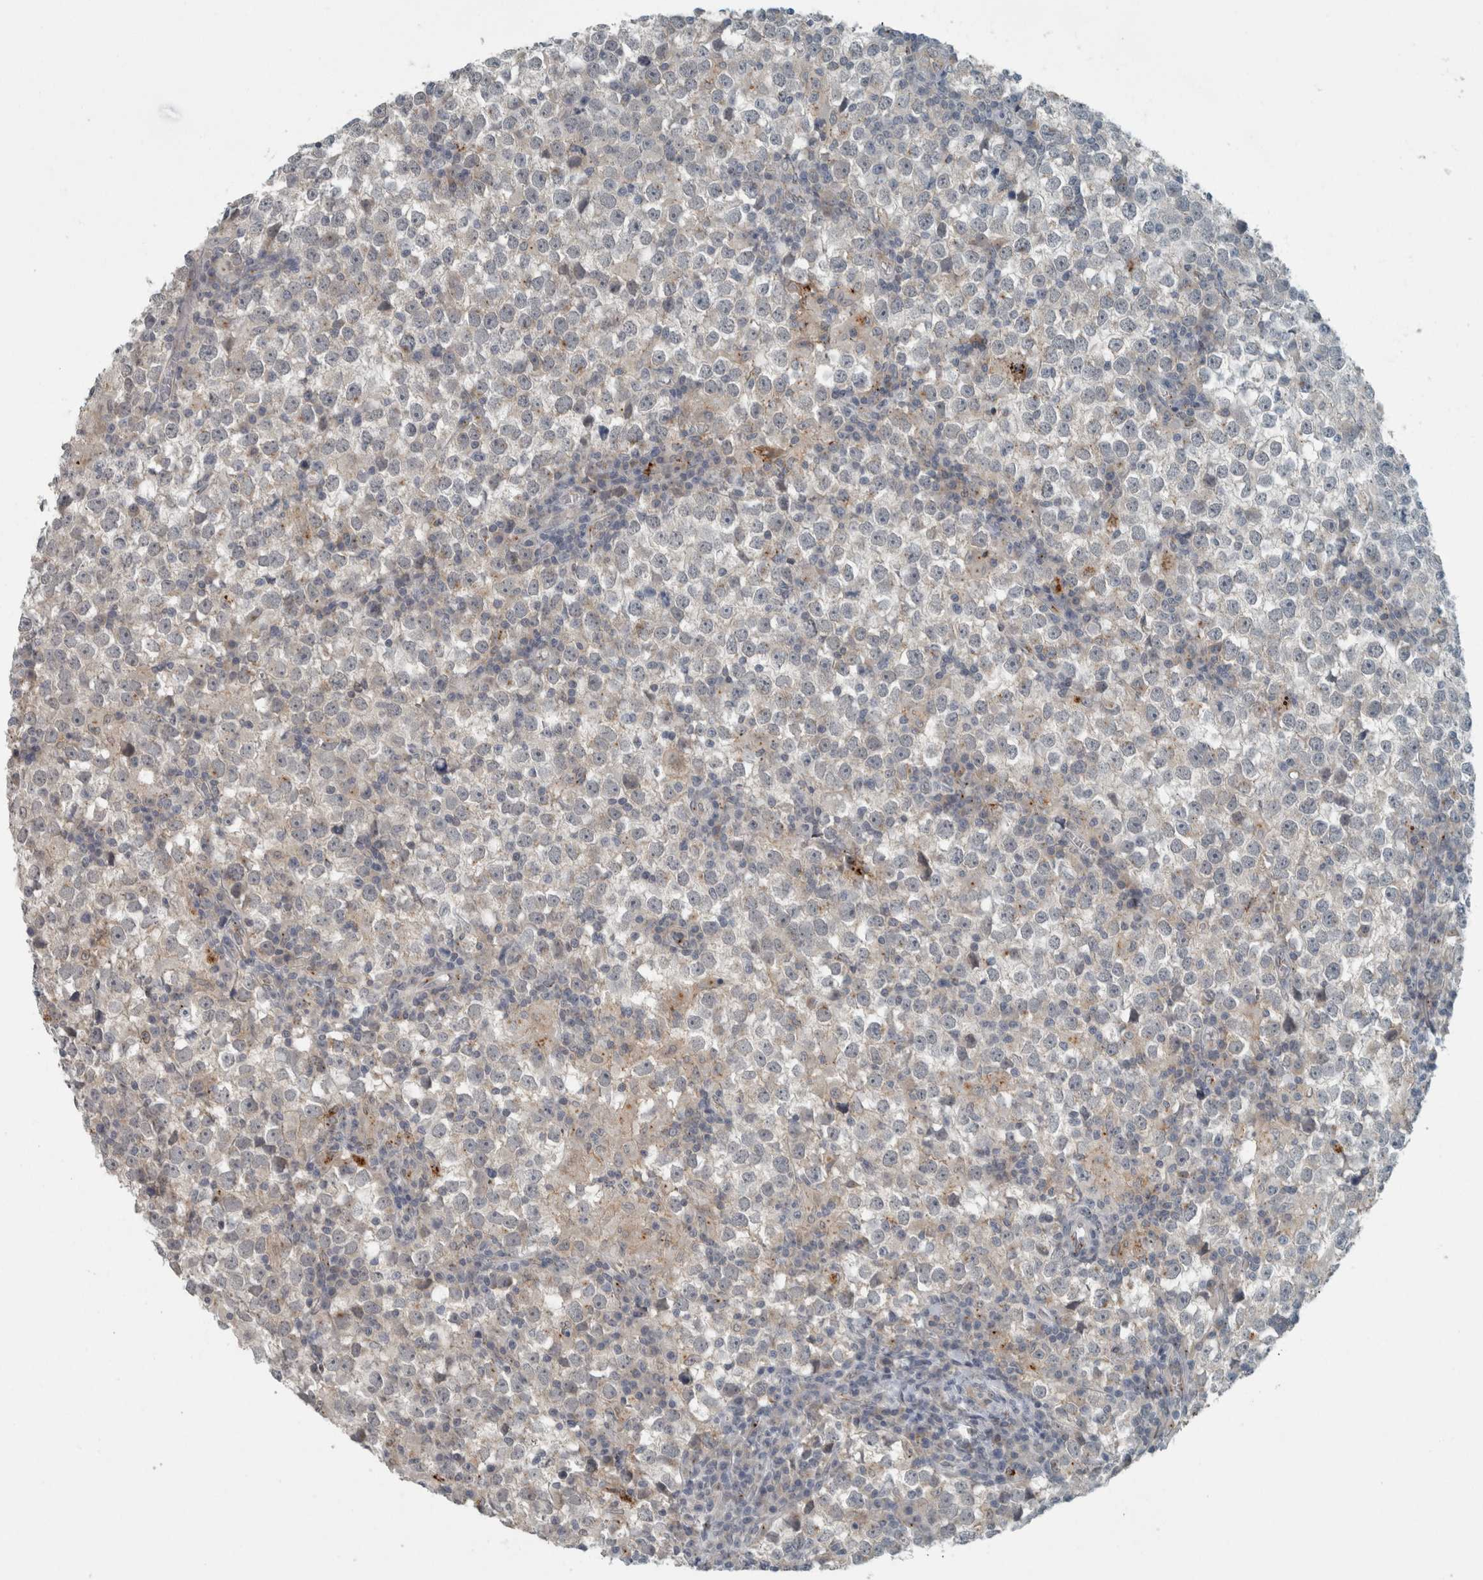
{"staining": {"intensity": "negative", "quantity": "none", "location": "none"}, "tissue": "testis cancer", "cell_type": "Tumor cells", "image_type": "cancer", "snomed": [{"axis": "morphology", "description": "Seminoma, NOS"}, {"axis": "topography", "description": "Testis"}], "caption": "This is an immunohistochemistry (IHC) image of seminoma (testis). There is no expression in tumor cells.", "gene": "KIF1C", "patient": {"sex": "male", "age": 65}}